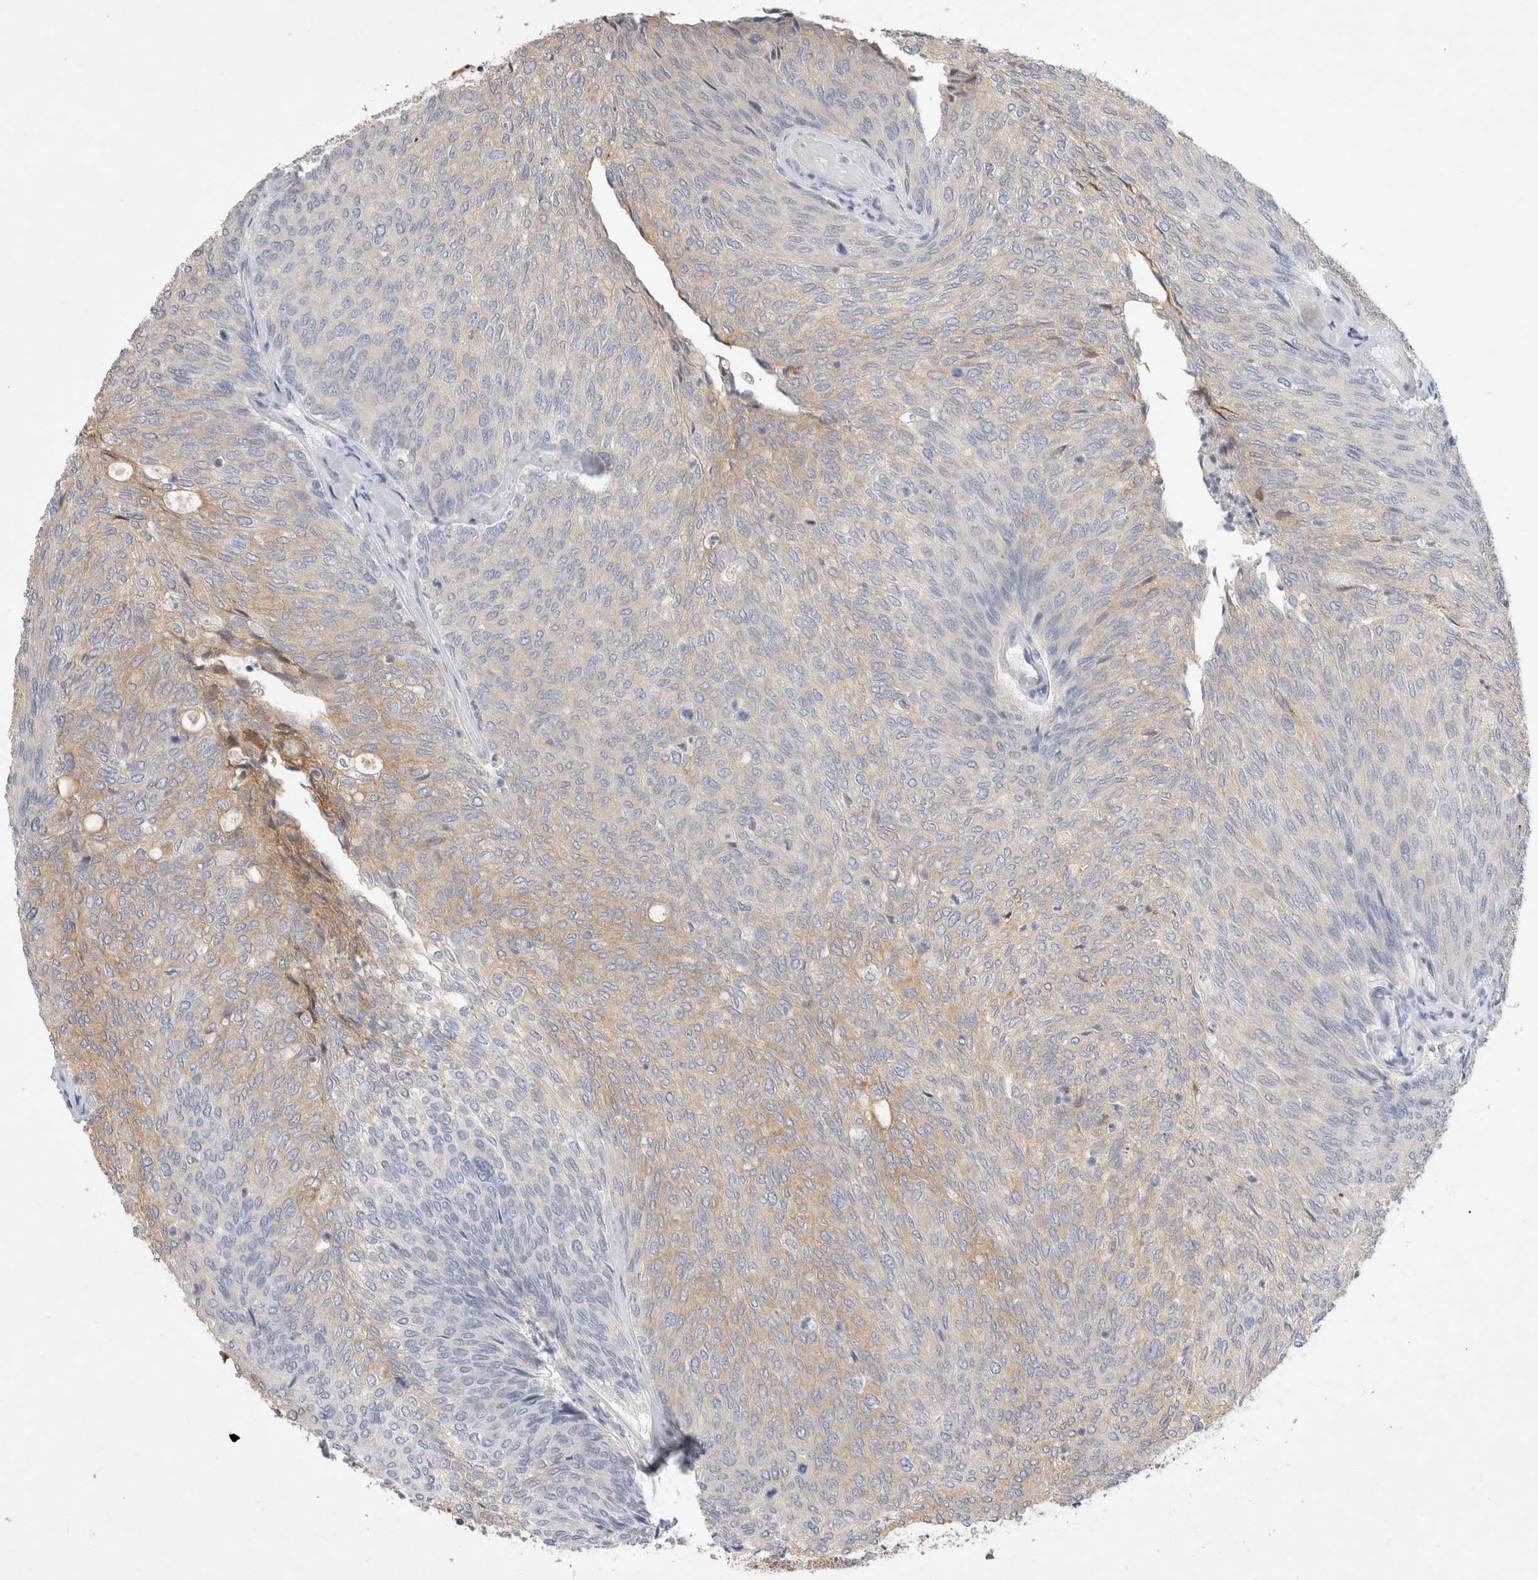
{"staining": {"intensity": "weak", "quantity": "25%-75%", "location": "cytoplasmic/membranous"}, "tissue": "urothelial cancer", "cell_type": "Tumor cells", "image_type": "cancer", "snomed": [{"axis": "morphology", "description": "Urothelial carcinoma, Low grade"}, {"axis": "topography", "description": "Urinary bladder"}], "caption": "The immunohistochemical stain labels weak cytoplasmic/membranous expression in tumor cells of urothelial carcinoma (low-grade) tissue. Immunohistochemistry (ihc) stains the protein in brown and the nuclei are stained blue.", "gene": "GAS1", "patient": {"sex": "female", "age": 79}}